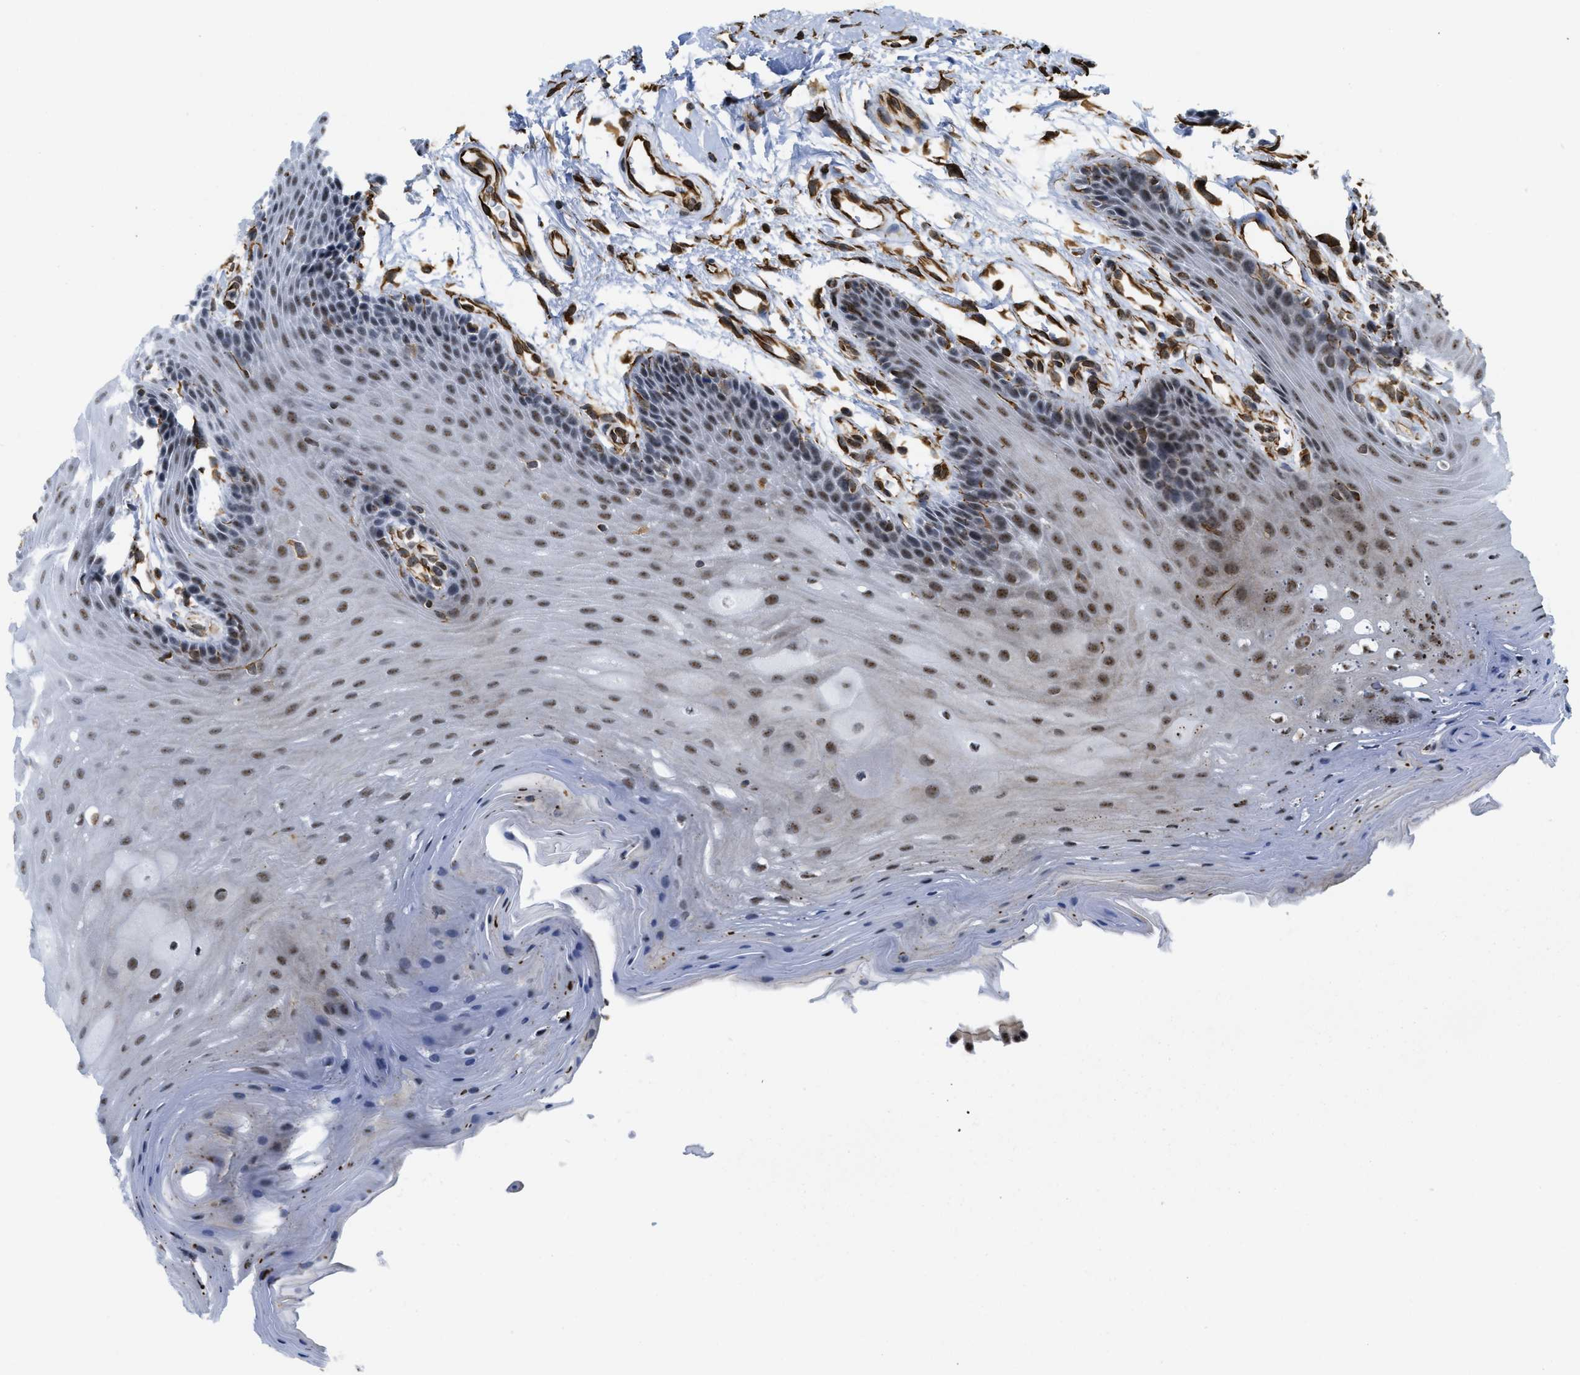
{"staining": {"intensity": "moderate", "quantity": ">75%", "location": "nuclear"}, "tissue": "oral mucosa", "cell_type": "Squamous epithelial cells", "image_type": "normal", "snomed": [{"axis": "morphology", "description": "Normal tissue, NOS"}, {"axis": "morphology", "description": "Squamous cell carcinoma, NOS"}, {"axis": "topography", "description": "Oral tissue"}, {"axis": "topography", "description": "Head-Neck"}], "caption": "High-power microscopy captured an immunohistochemistry (IHC) micrograph of benign oral mucosa, revealing moderate nuclear expression in about >75% of squamous epithelial cells. (DAB (3,3'-diaminobenzidine) = brown stain, brightfield microscopy at high magnification).", "gene": "LRRC8B", "patient": {"sex": "male", "age": 71}}